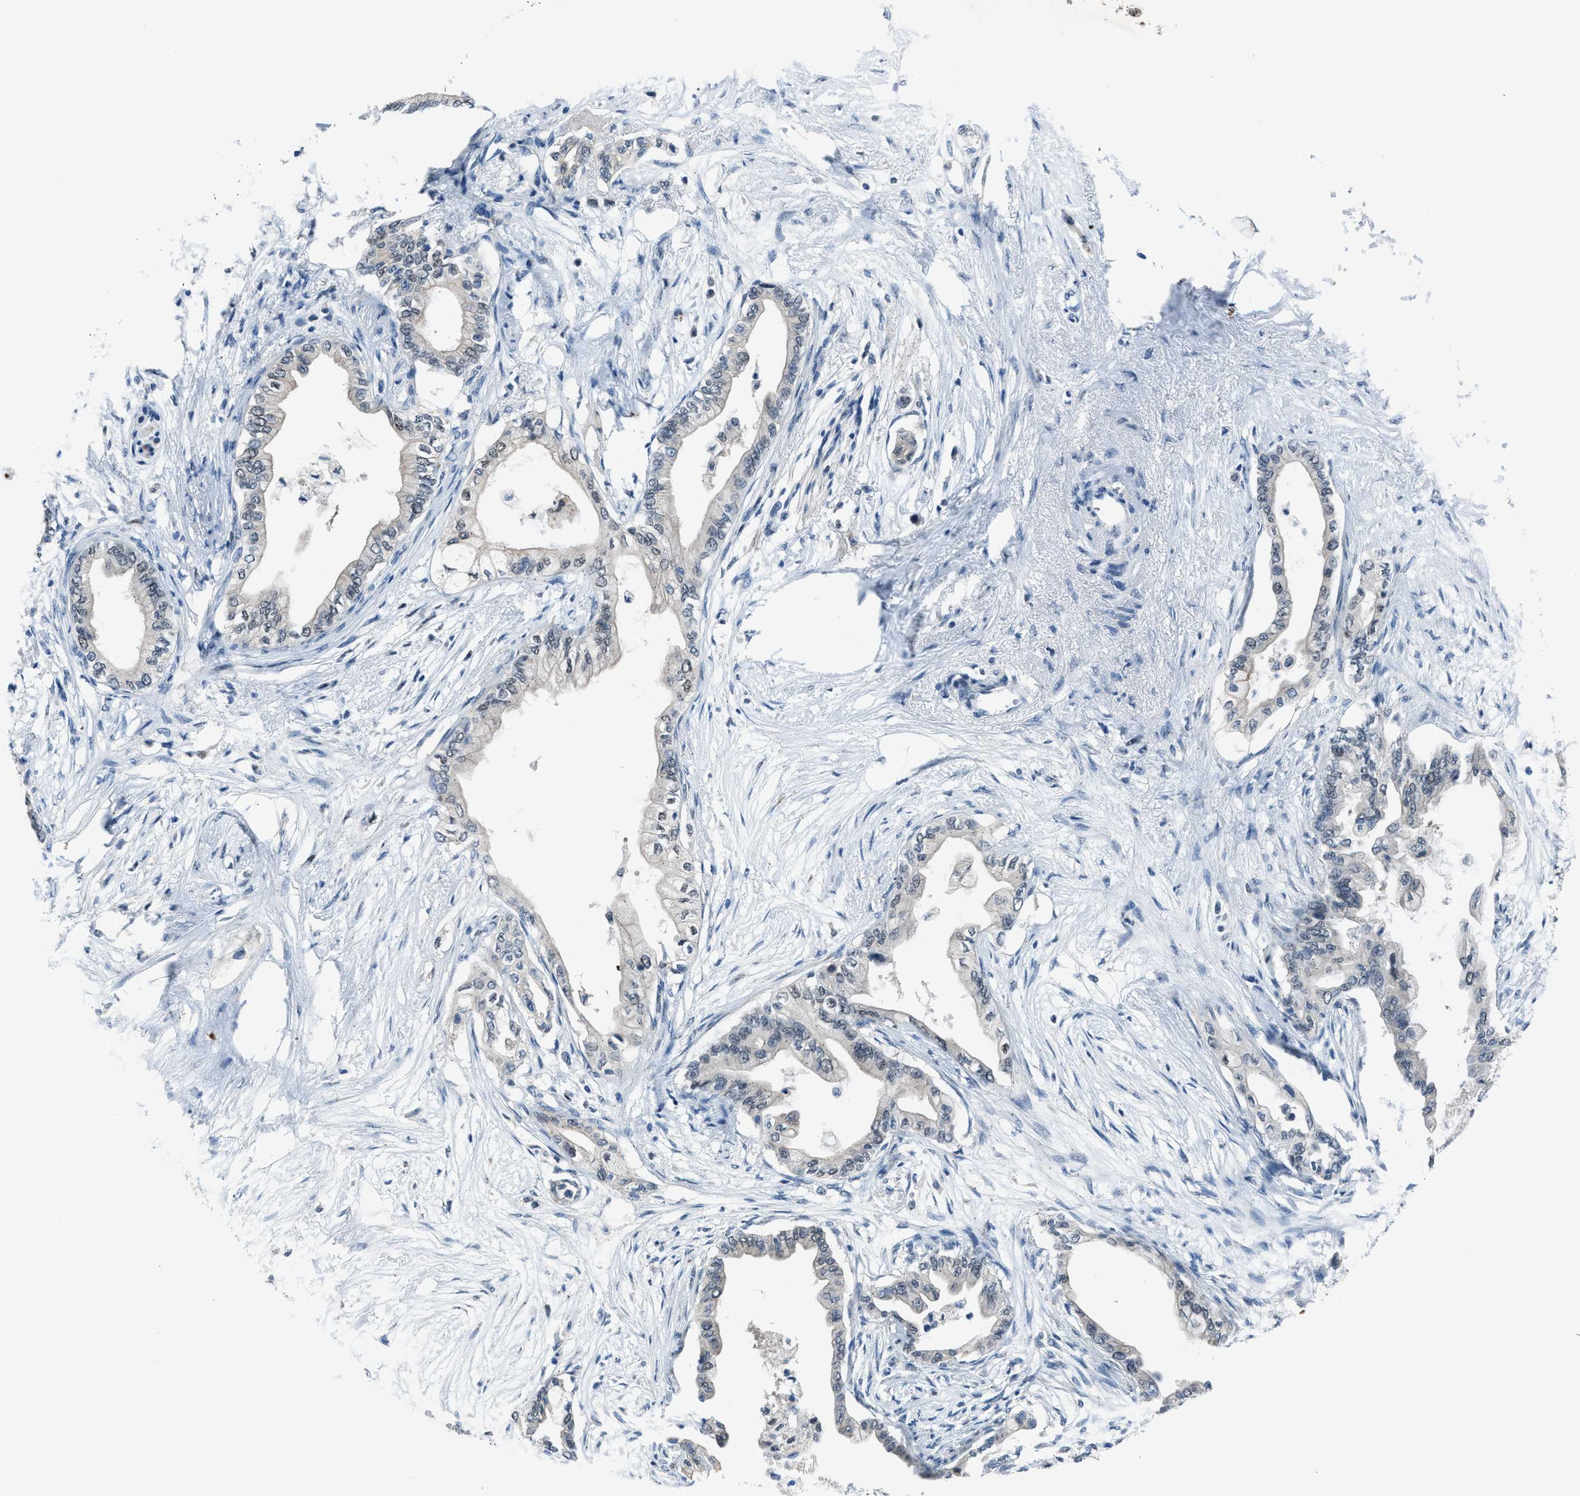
{"staining": {"intensity": "weak", "quantity": "<25%", "location": "nuclear"}, "tissue": "pancreatic cancer", "cell_type": "Tumor cells", "image_type": "cancer", "snomed": [{"axis": "morphology", "description": "Normal tissue, NOS"}, {"axis": "morphology", "description": "Adenocarcinoma, NOS"}, {"axis": "topography", "description": "Pancreas"}, {"axis": "topography", "description": "Duodenum"}], "caption": "This micrograph is of pancreatic cancer stained with immunohistochemistry to label a protein in brown with the nuclei are counter-stained blue. There is no expression in tumor cells.", "gene": "DUSP19", "patient": {"sex": "female", "age": 60}}